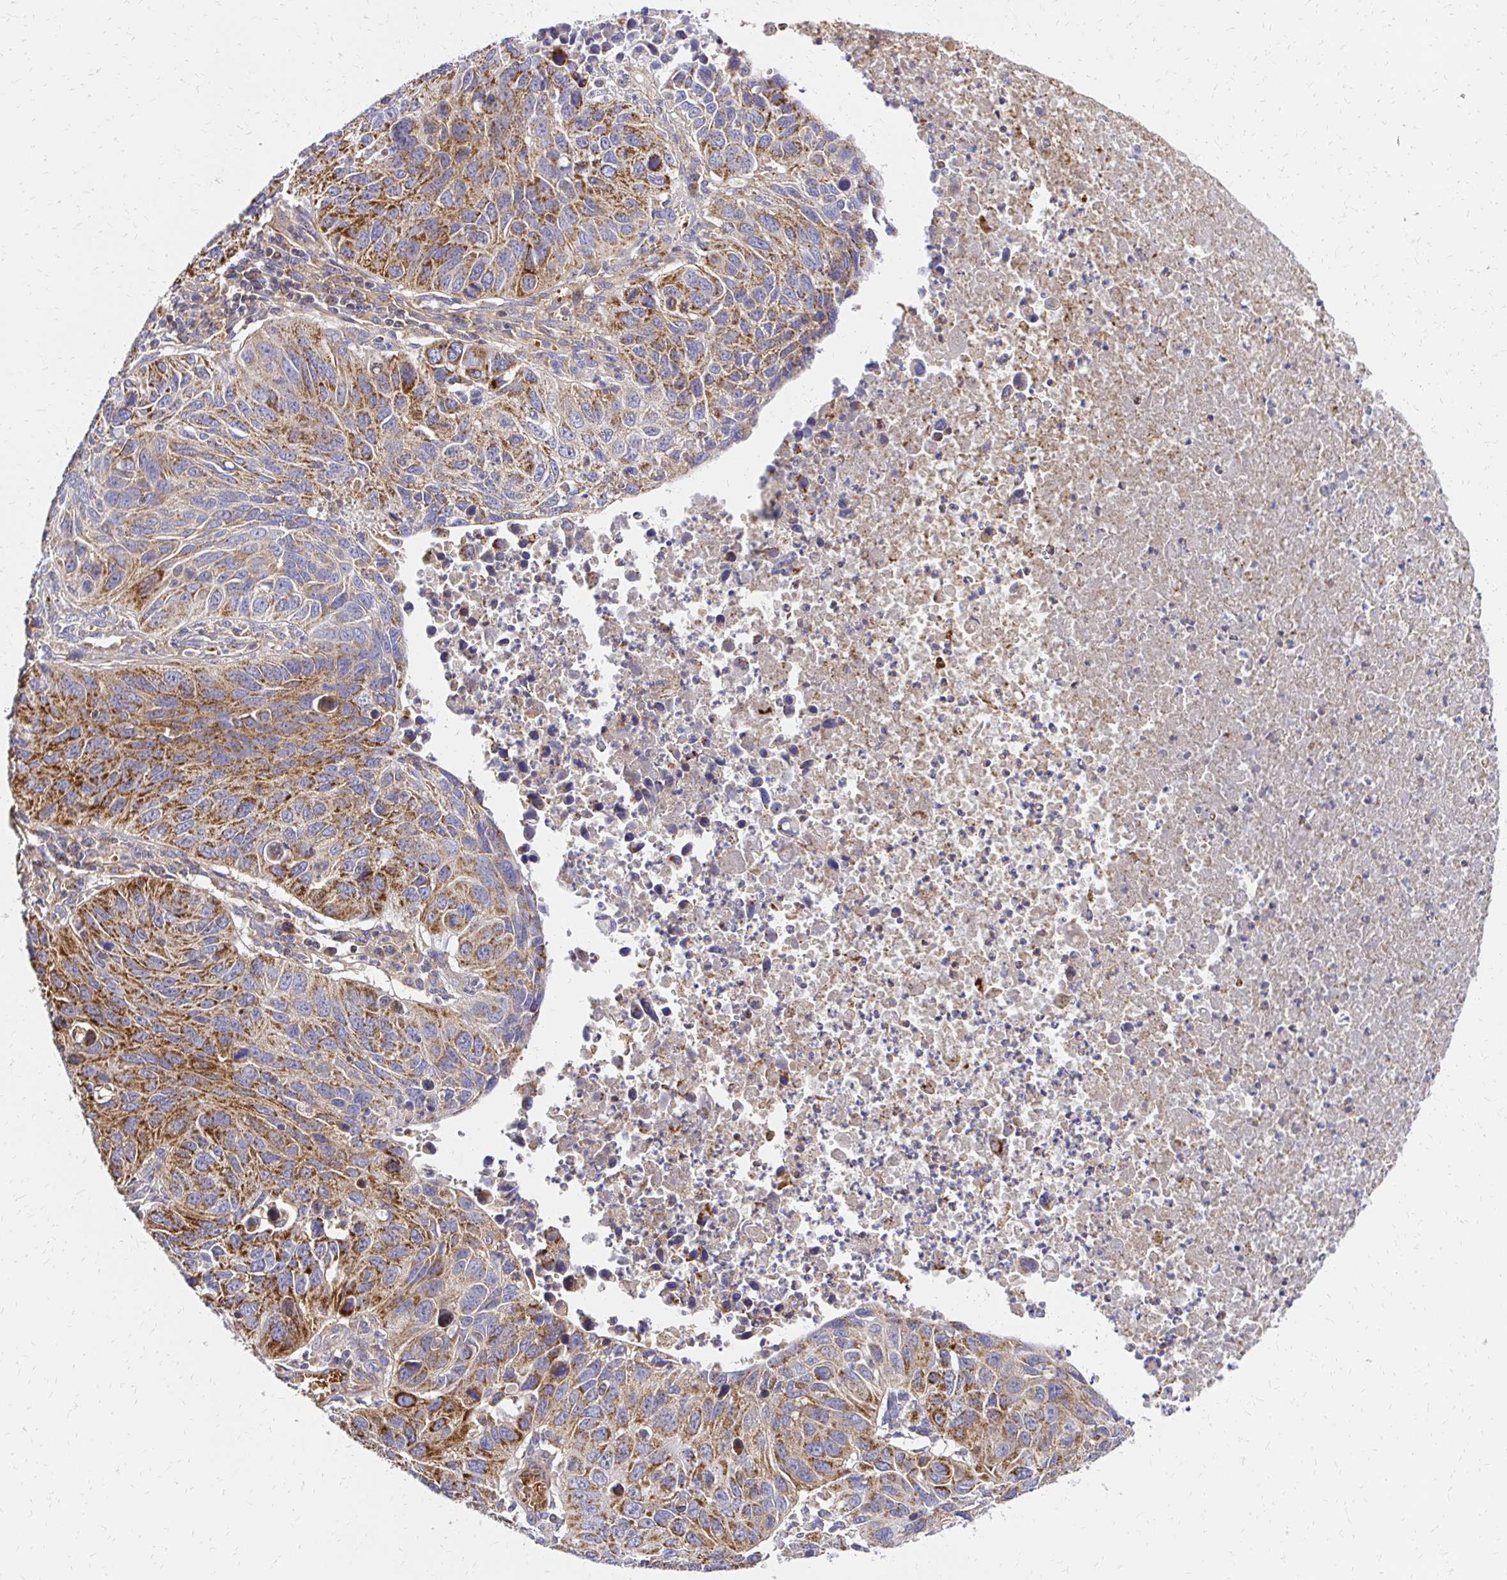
{"staining": {"intensity": "moderate", "quantity": ">75%", "location": "cytoplasmic/membranous"}, "tissue": "lung cancer", "cell_type": "Tumor cells", "image_type": "cancer", "snomed": [{"axis": "morphology", "description": "Squamous cell carcinoma, NOS"}, {"axis": "topography", "description": "Lung"}], "caption": "Protein expression analysis of lung squamous cell carcinoma exhibits moderate cytoplasmic/membranous positivity in about >75% of tumor cells. (IHC, brightfield microscopy, high magnification).", "gene": "MRPL13", "patient": {"sex": "female", "age": 61}}